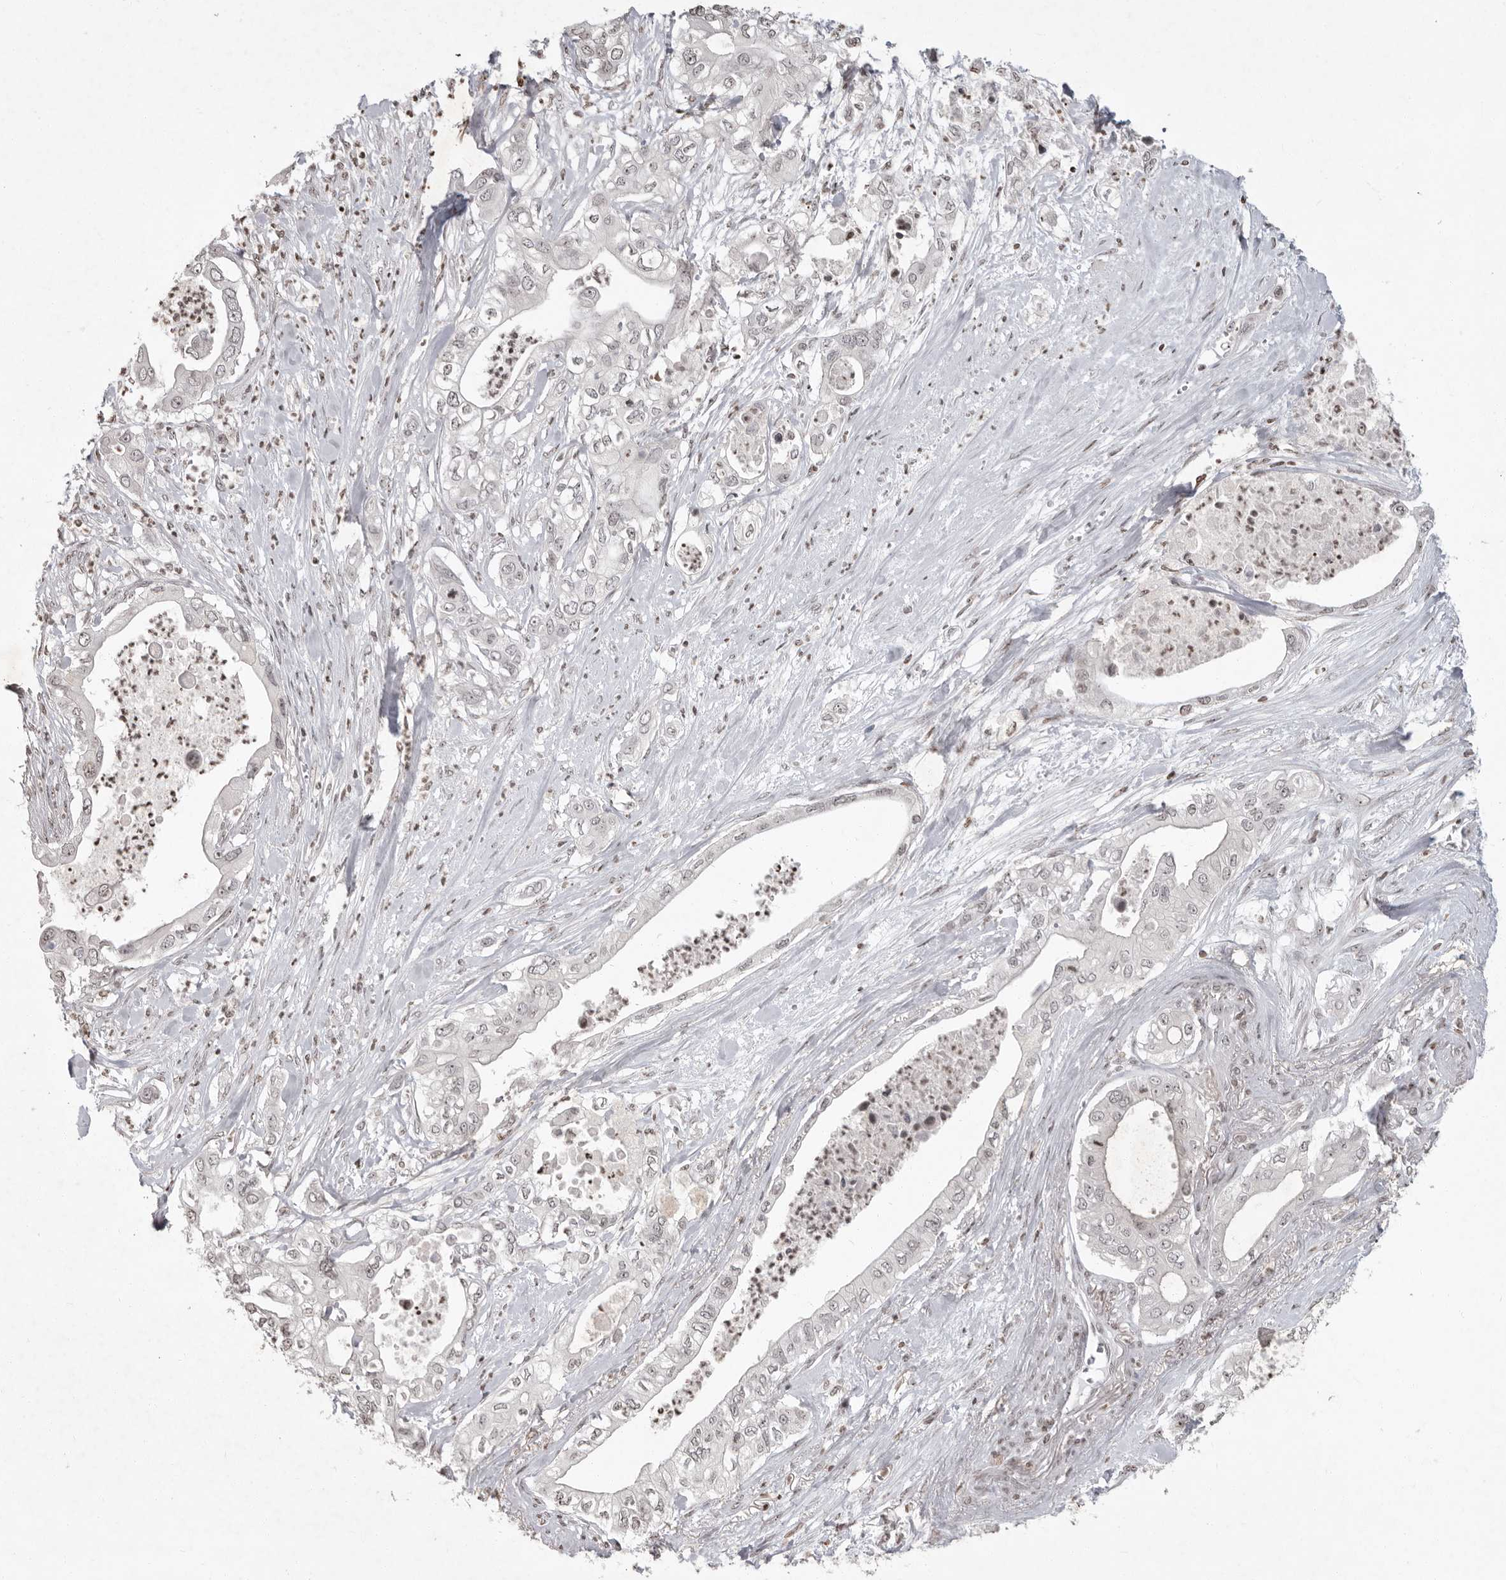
{"staining": {"intensity": "negative", "quantity": "none", "location": "none"}, "tissue": "pancreatic cancer", "cell_type": "Tumor cells", "image_type": "cancer", "snomed": [{"axis": "morphology", "description": "Adenocarcinoma, NOS"}, {"axis": "topography", "description": "Pancreas"}], "caption": "Pancreatic cancer (adenocarcinoma) was stained to show a protein in brown. There is no significant staining in tumor cells.", "gene": "WDR45", "patient": {"sex": "female", "age": 78}}